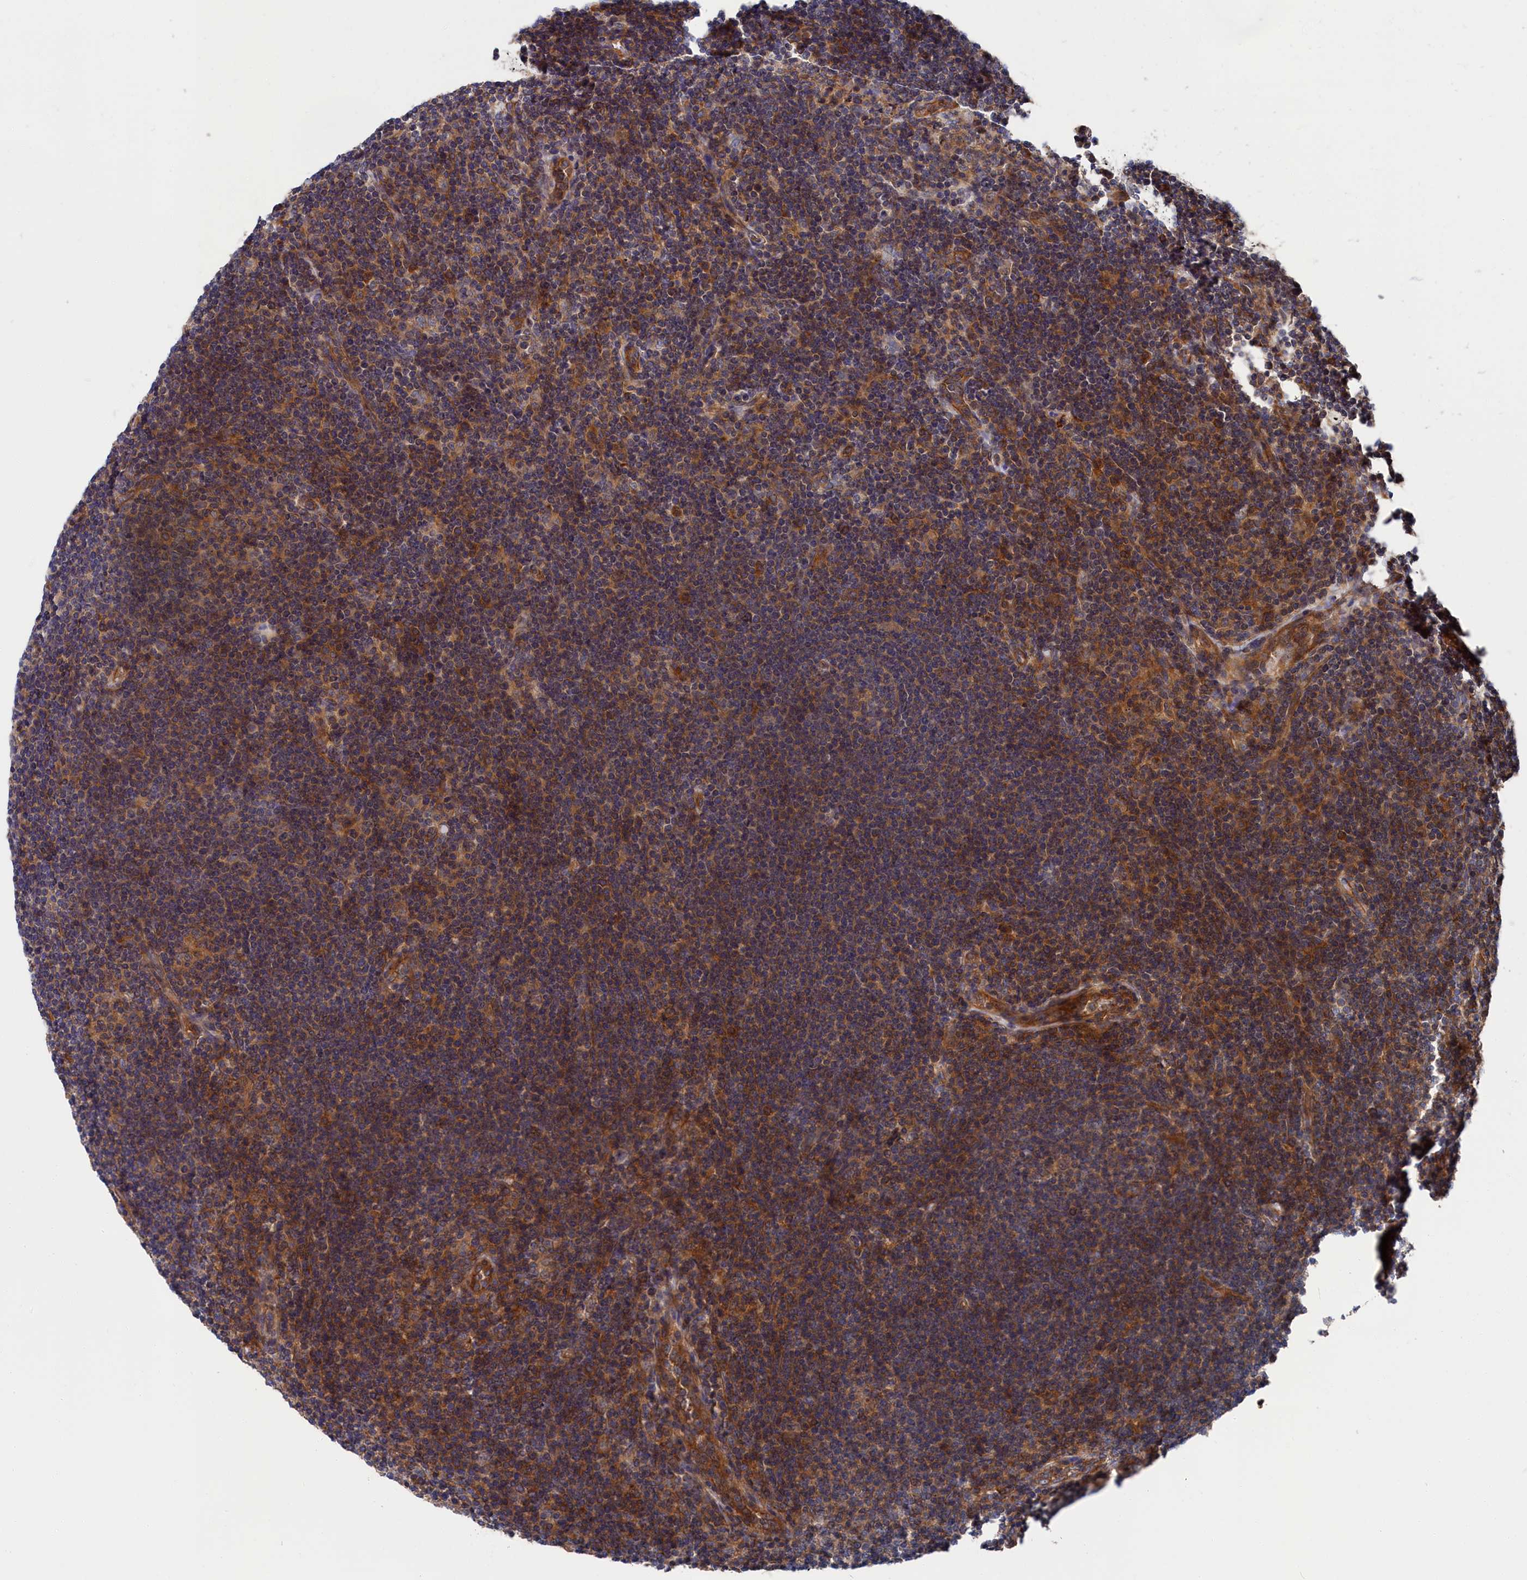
{"staining": {"intensity": "weak", "quantity": ">75%", "location": "cytoplasmic/membranous"}, "tissue": "lymphoma", "cell_type": "Tumor cells", "image_type": "cancer", "snomed": [{"axis": "morphology", "description": "Hodgkin's disease, NOS"}, {"axis": "topography", "description": "Lymph node"}], "caption": "Human Hodgkin's disease stained with a protein marker exhibits weak staining in tumor cells.", "gene": "LDHD", "patient": {"sex": "female", "age": 57}}